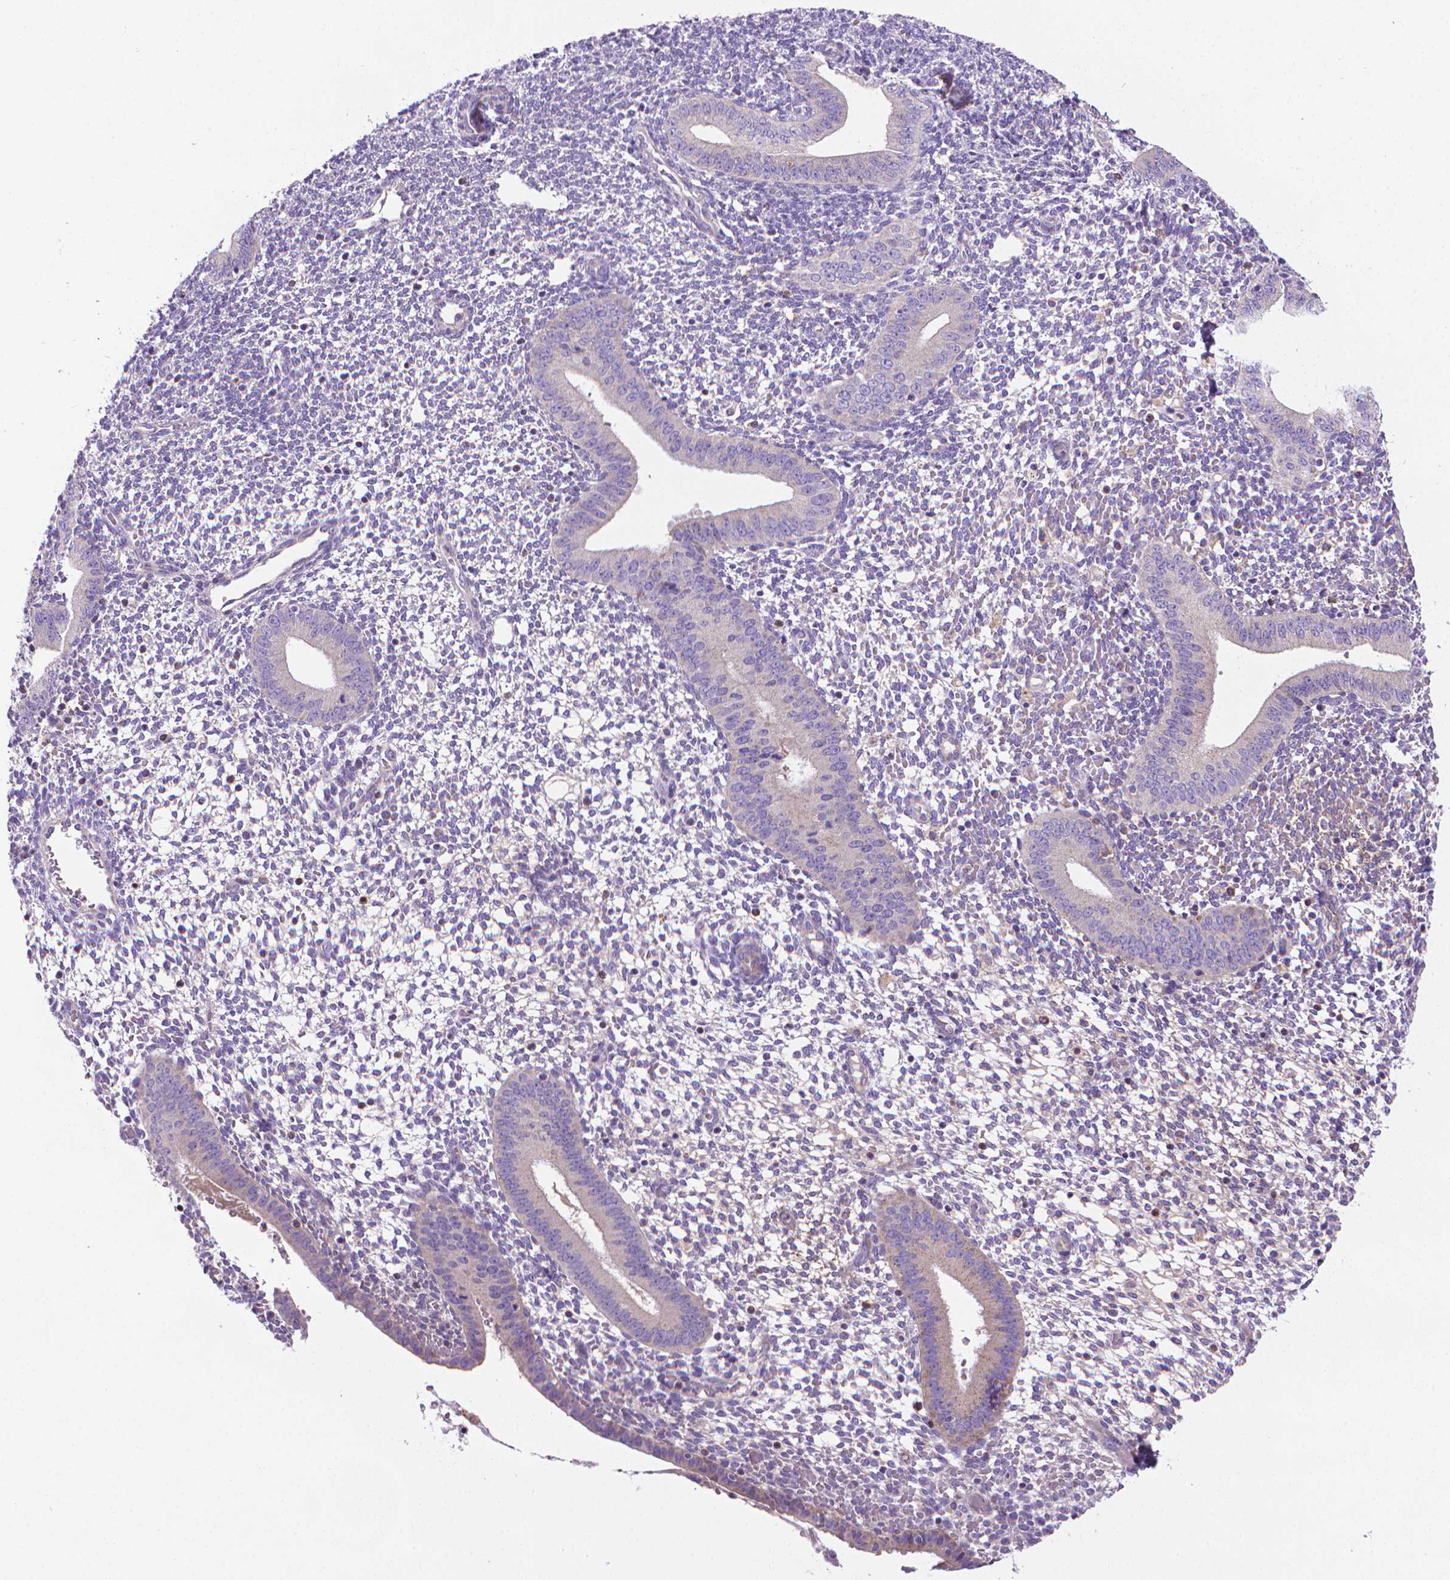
{"staining": {"intensity": "negative", "quantity": "none", "location": "none"}, "tissue": "endometrium", "cell_type": "Cells in endometrial stroma", "image_type": "normal", "snomed": [{"axis": "morphology", "description": "Normal tissue, NOS"}, {"axis": "topography", "description": "Endometrium"}], "caption": "This is a micrograph of immunohistochemistry (IHC) staining of unremarkable endometrium, which shows no positivity in cells in endometrial stroma.", "gene": "SLC51B", "patient": {"sex": "female", "age": 40}}